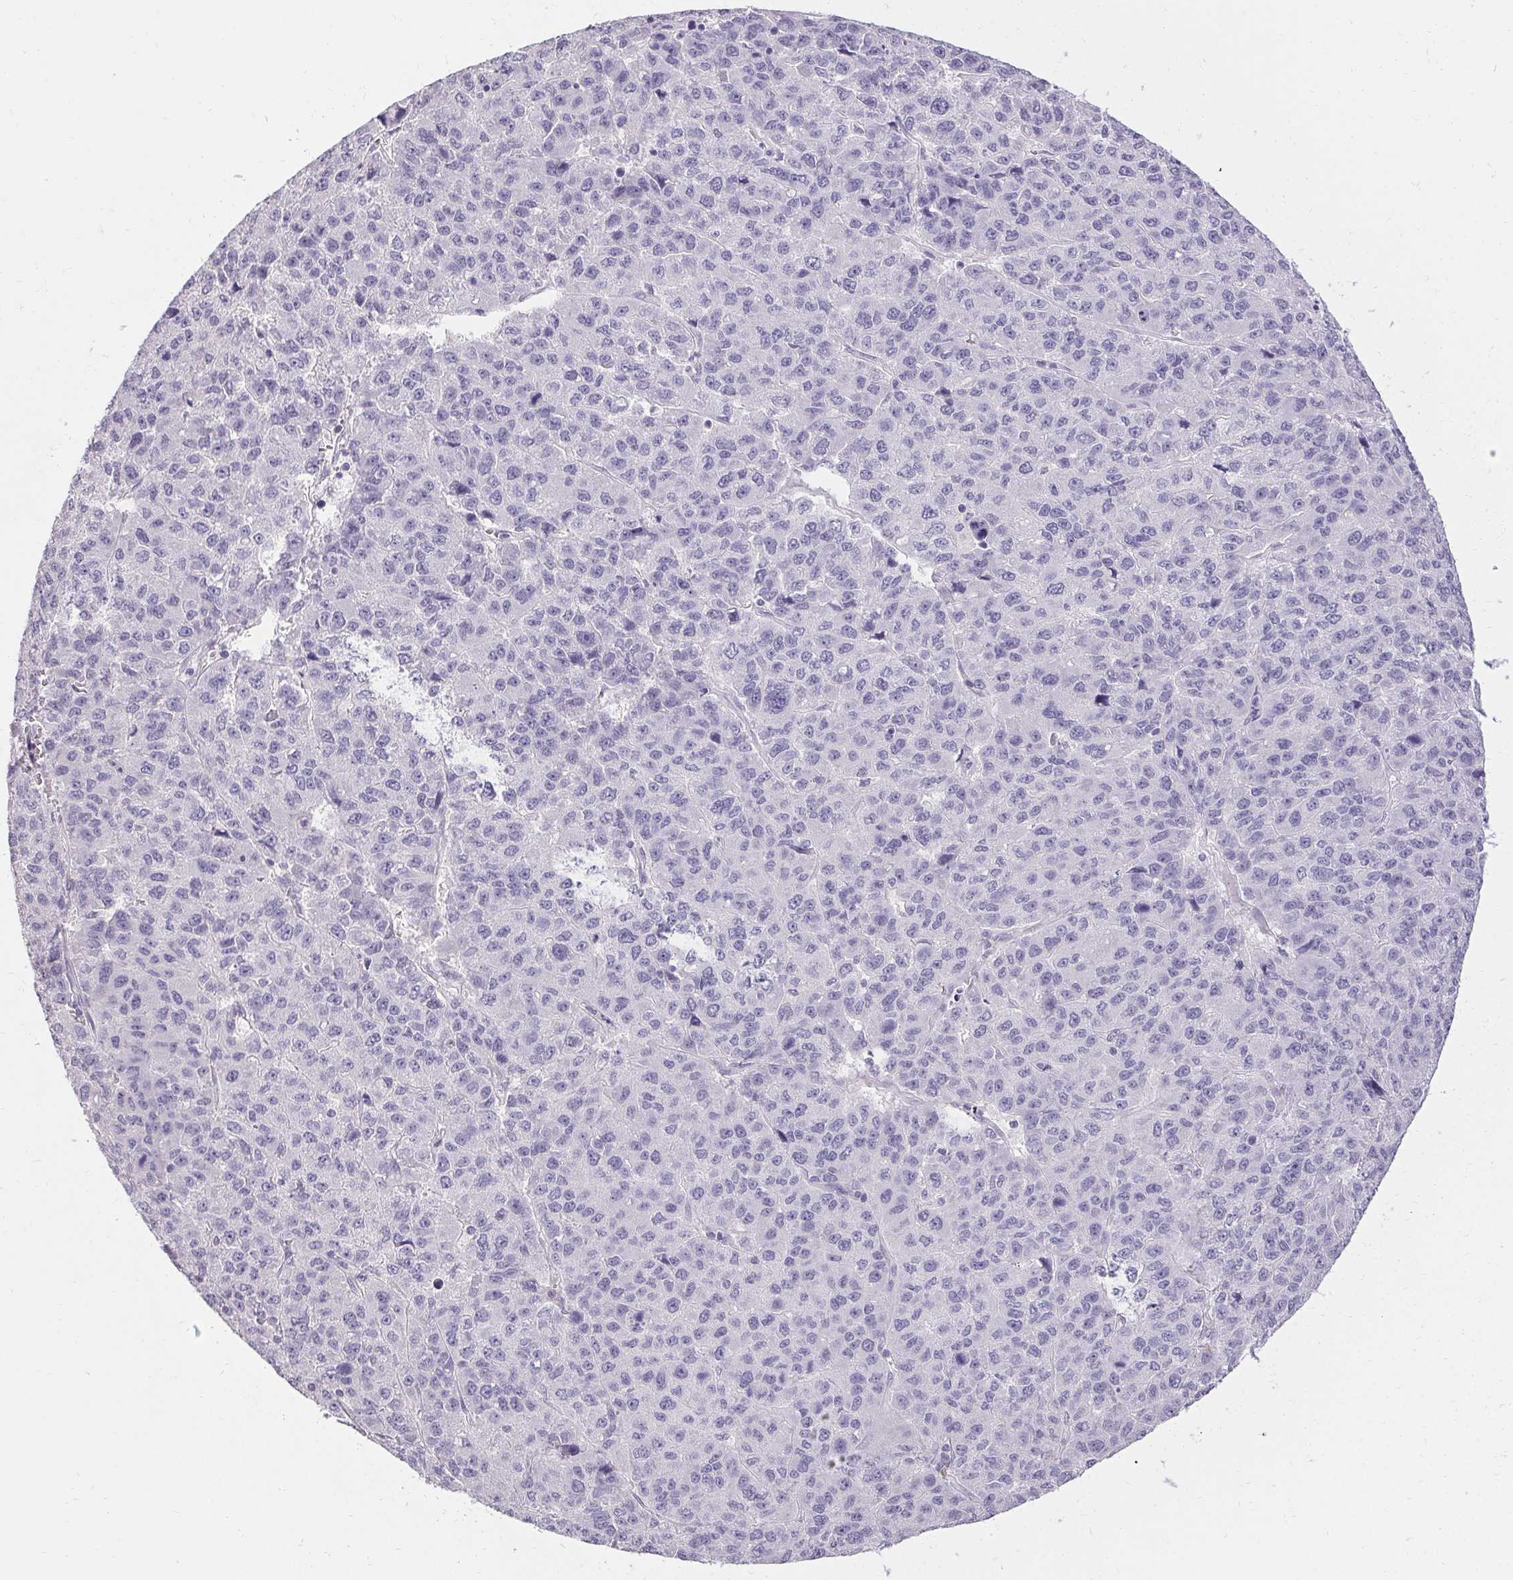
{"staining": {"intensity": "negative", "quantity": "none", "location": "none"}, "tissue": "liver cancer", "cell_type": "Tumor cells", "image_type": "cancer", "snomed": [{"axis": "morphology", "description": "Carcinoma, Hepatocellular, NOS"}, {"axis": "topography", "description": "Liver"}], "caption": "Human liver hepatocellular carcinoma stained for a protein using immunohistochemistry shows no staining in tumor cells.", "gene": "PMEL", "patient": {"sex": "male", "age": 69}}